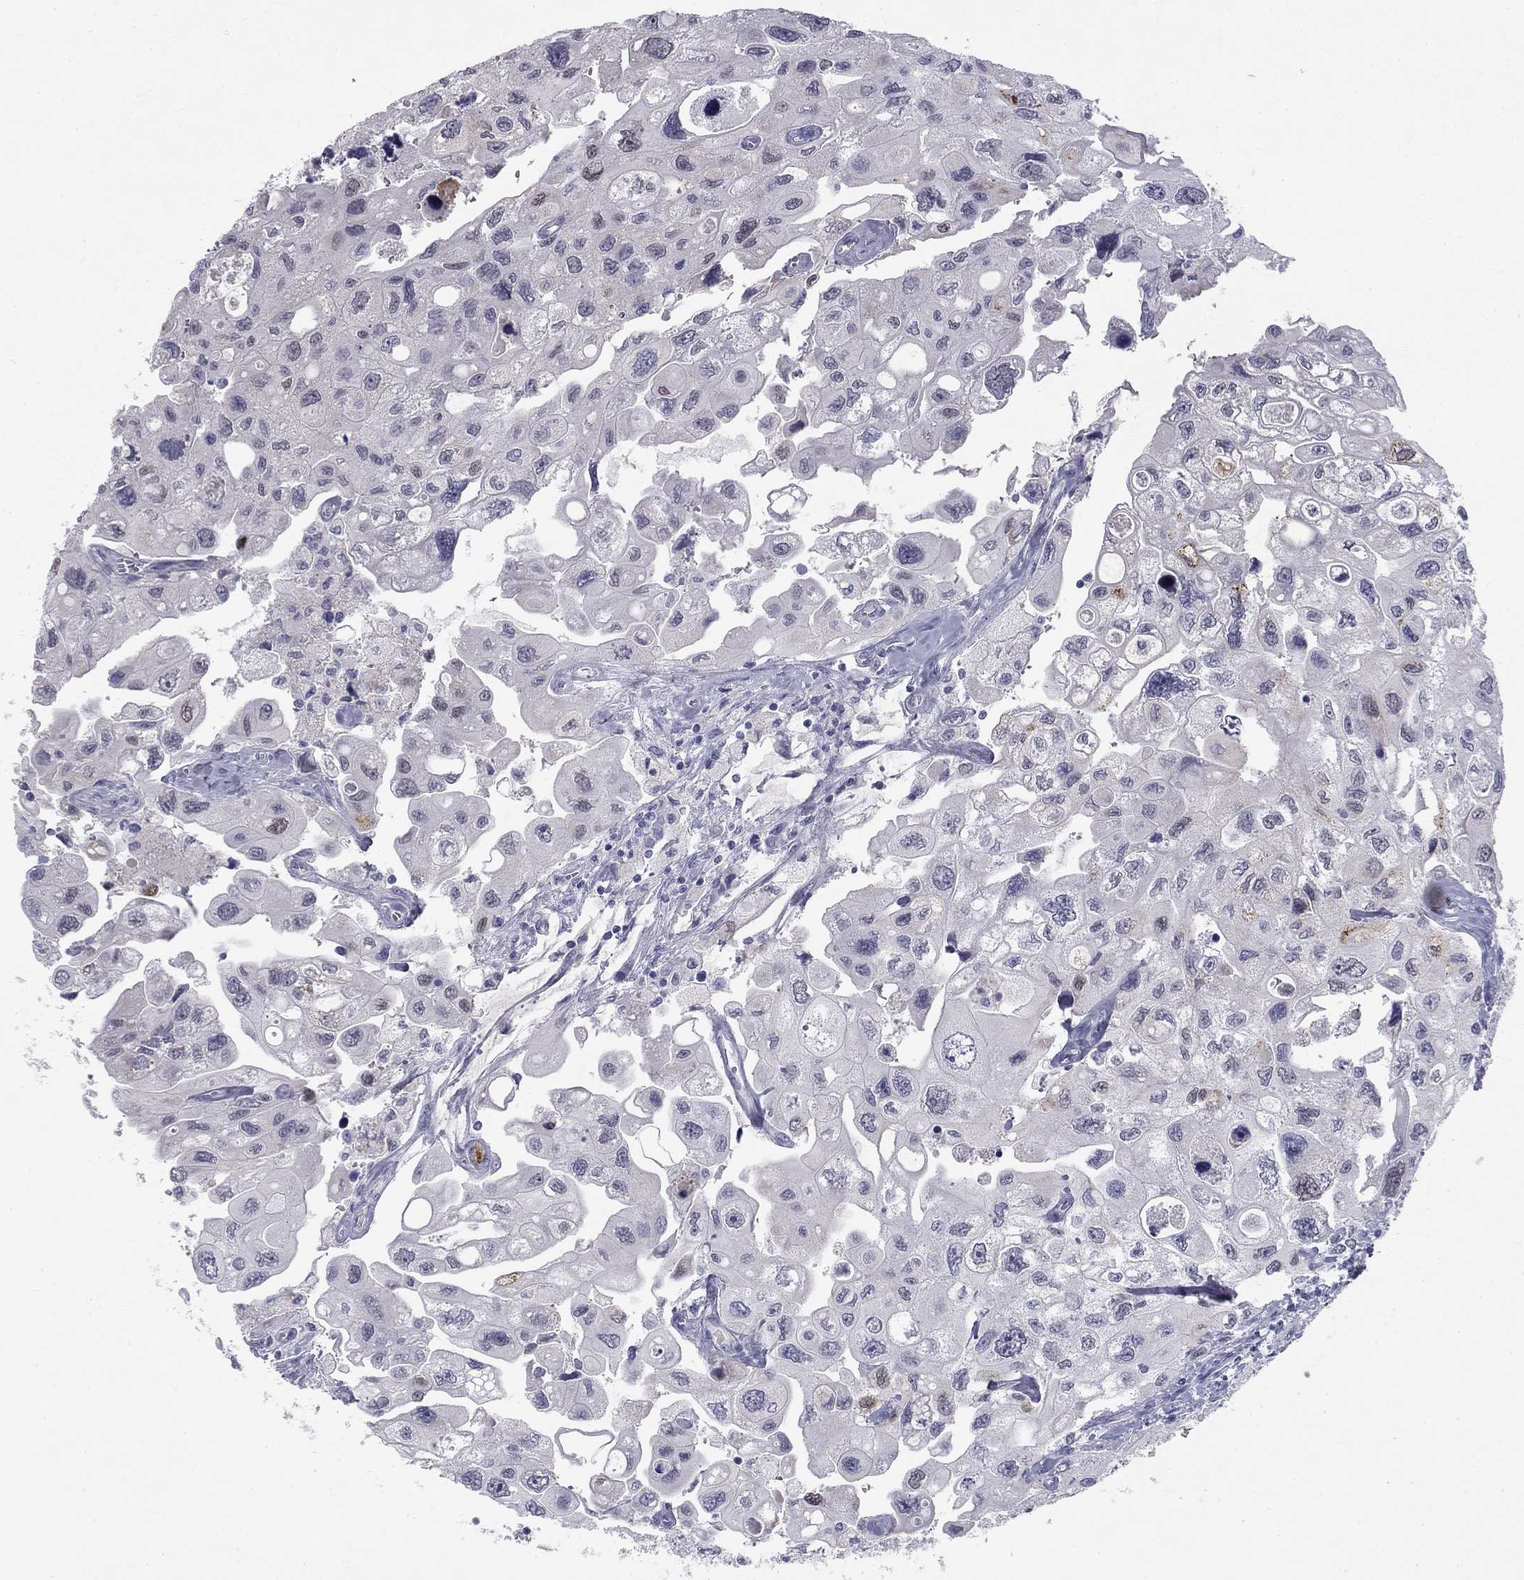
{"staining": {"intensity": "negative", "quantity": "none", "location": "none"}, "tissue": "urothelial cancer", "cell_type": "Tumor cells", "image_type": "cancer", "snomed": [{"axis": "morphology", "description": "Urothelial carcinoma, High grade"}, {"axis": "topography", "description": "Urinary bladder"}], "caption": "High power microscopy photomicrograph of an immunohistochemistry (IHC) image of urothelial cancer, revealing no significant staining in tumor cells. (Brightfield microscopy of DAB (3,3'-diaminobenzidine) immunohistochemistry (IHC) at high magnification).", "gene": "TFAP2B", "patient": {"sex": "male", "age": 59}}